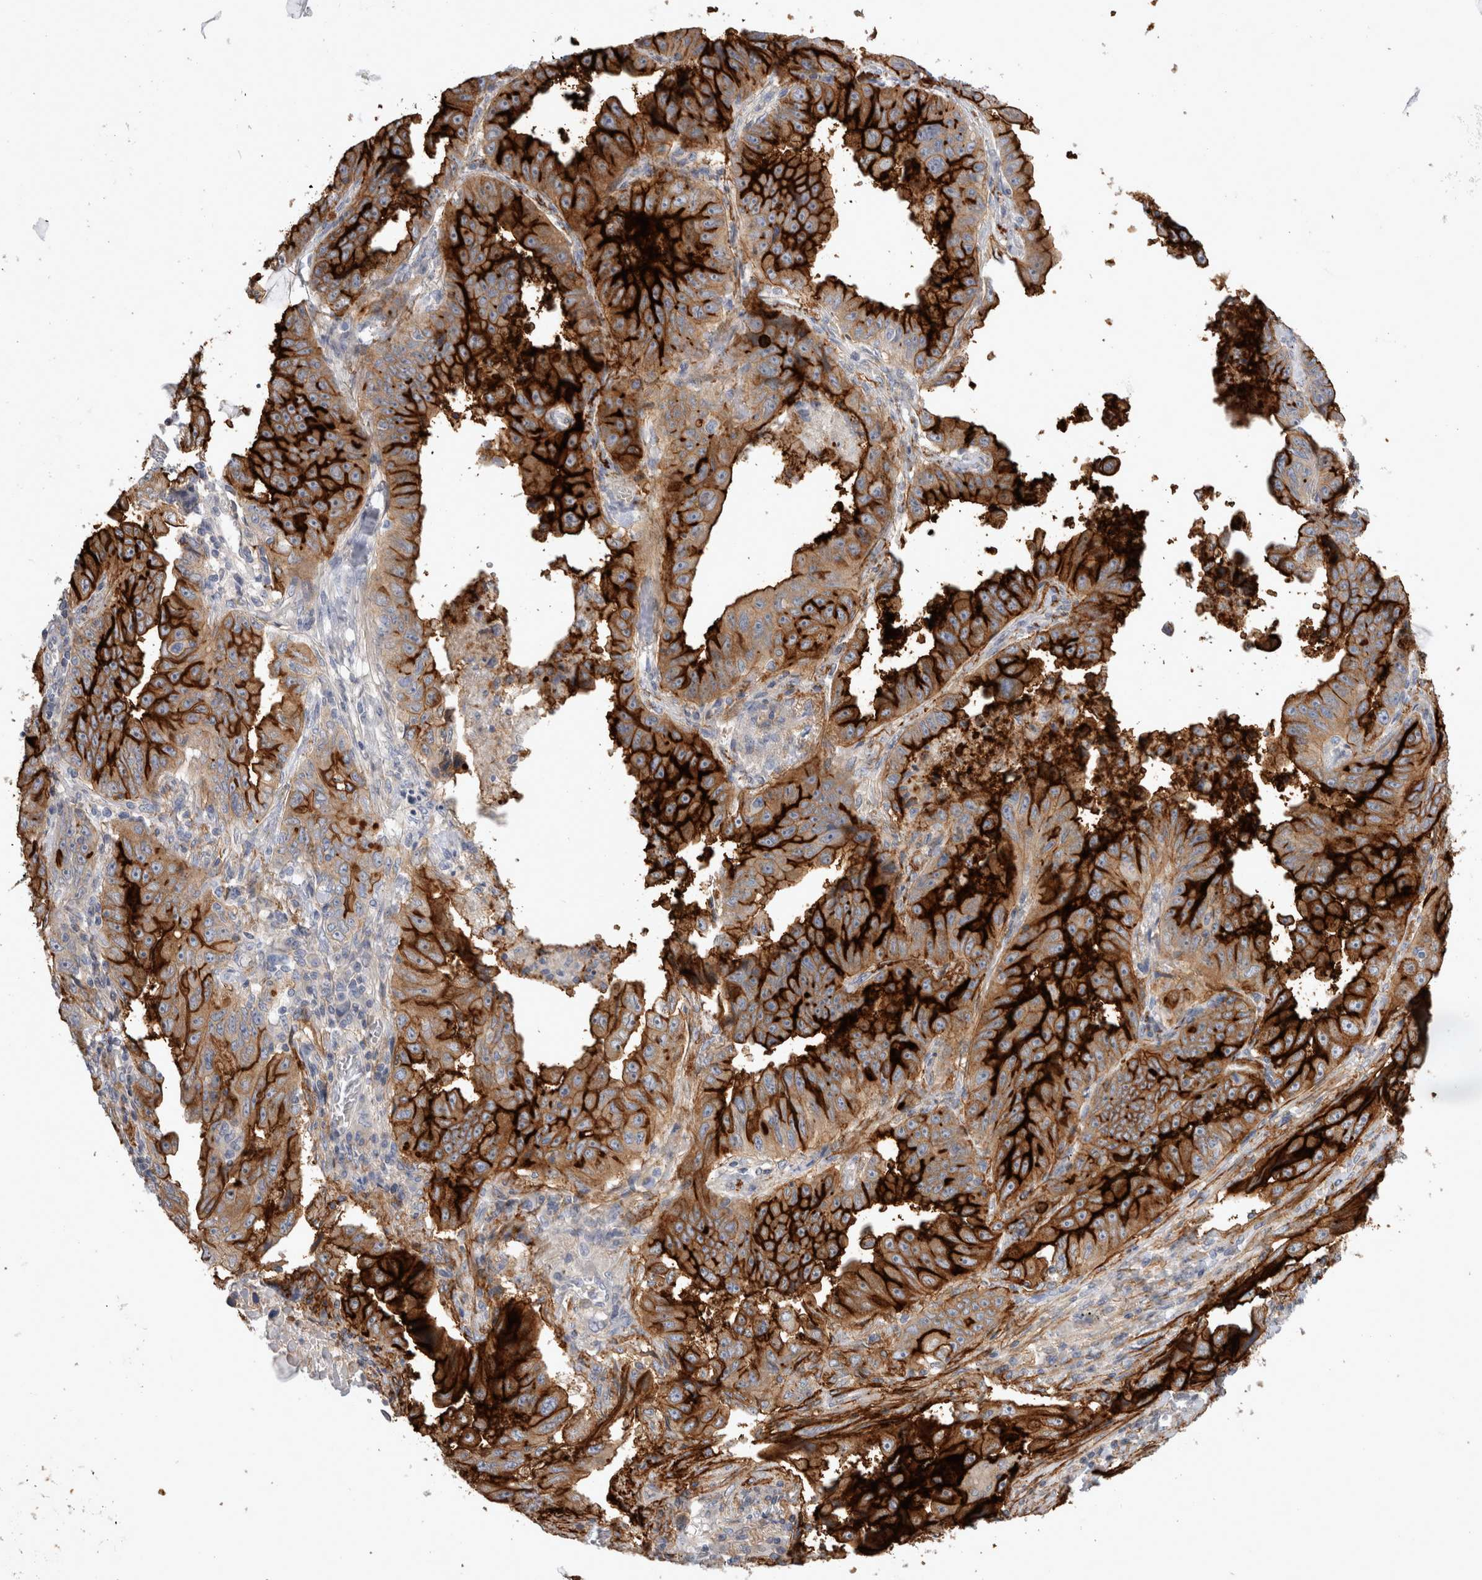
{"staining": {"intensity": "strong", "quantity": ">75%", "location": "cytoplasmic/membranous"}, "tissue": "lung cancer", "cell_type": "Tumor cells", "image_type": "cancer", "snomed": [{"axis": "morphology", "description": "Adenocarcinoma, NOS"}, {"axis": "topography", "description": "Lung"}], "caption": "This is a histology image of immunohistochemistry (IHC) staining of lung cancer, which shows strong expression in the cytoplasmic/membranous of tumor cells.", "gene": "CD55", "patient": {"sex": "female", "age": 51}}